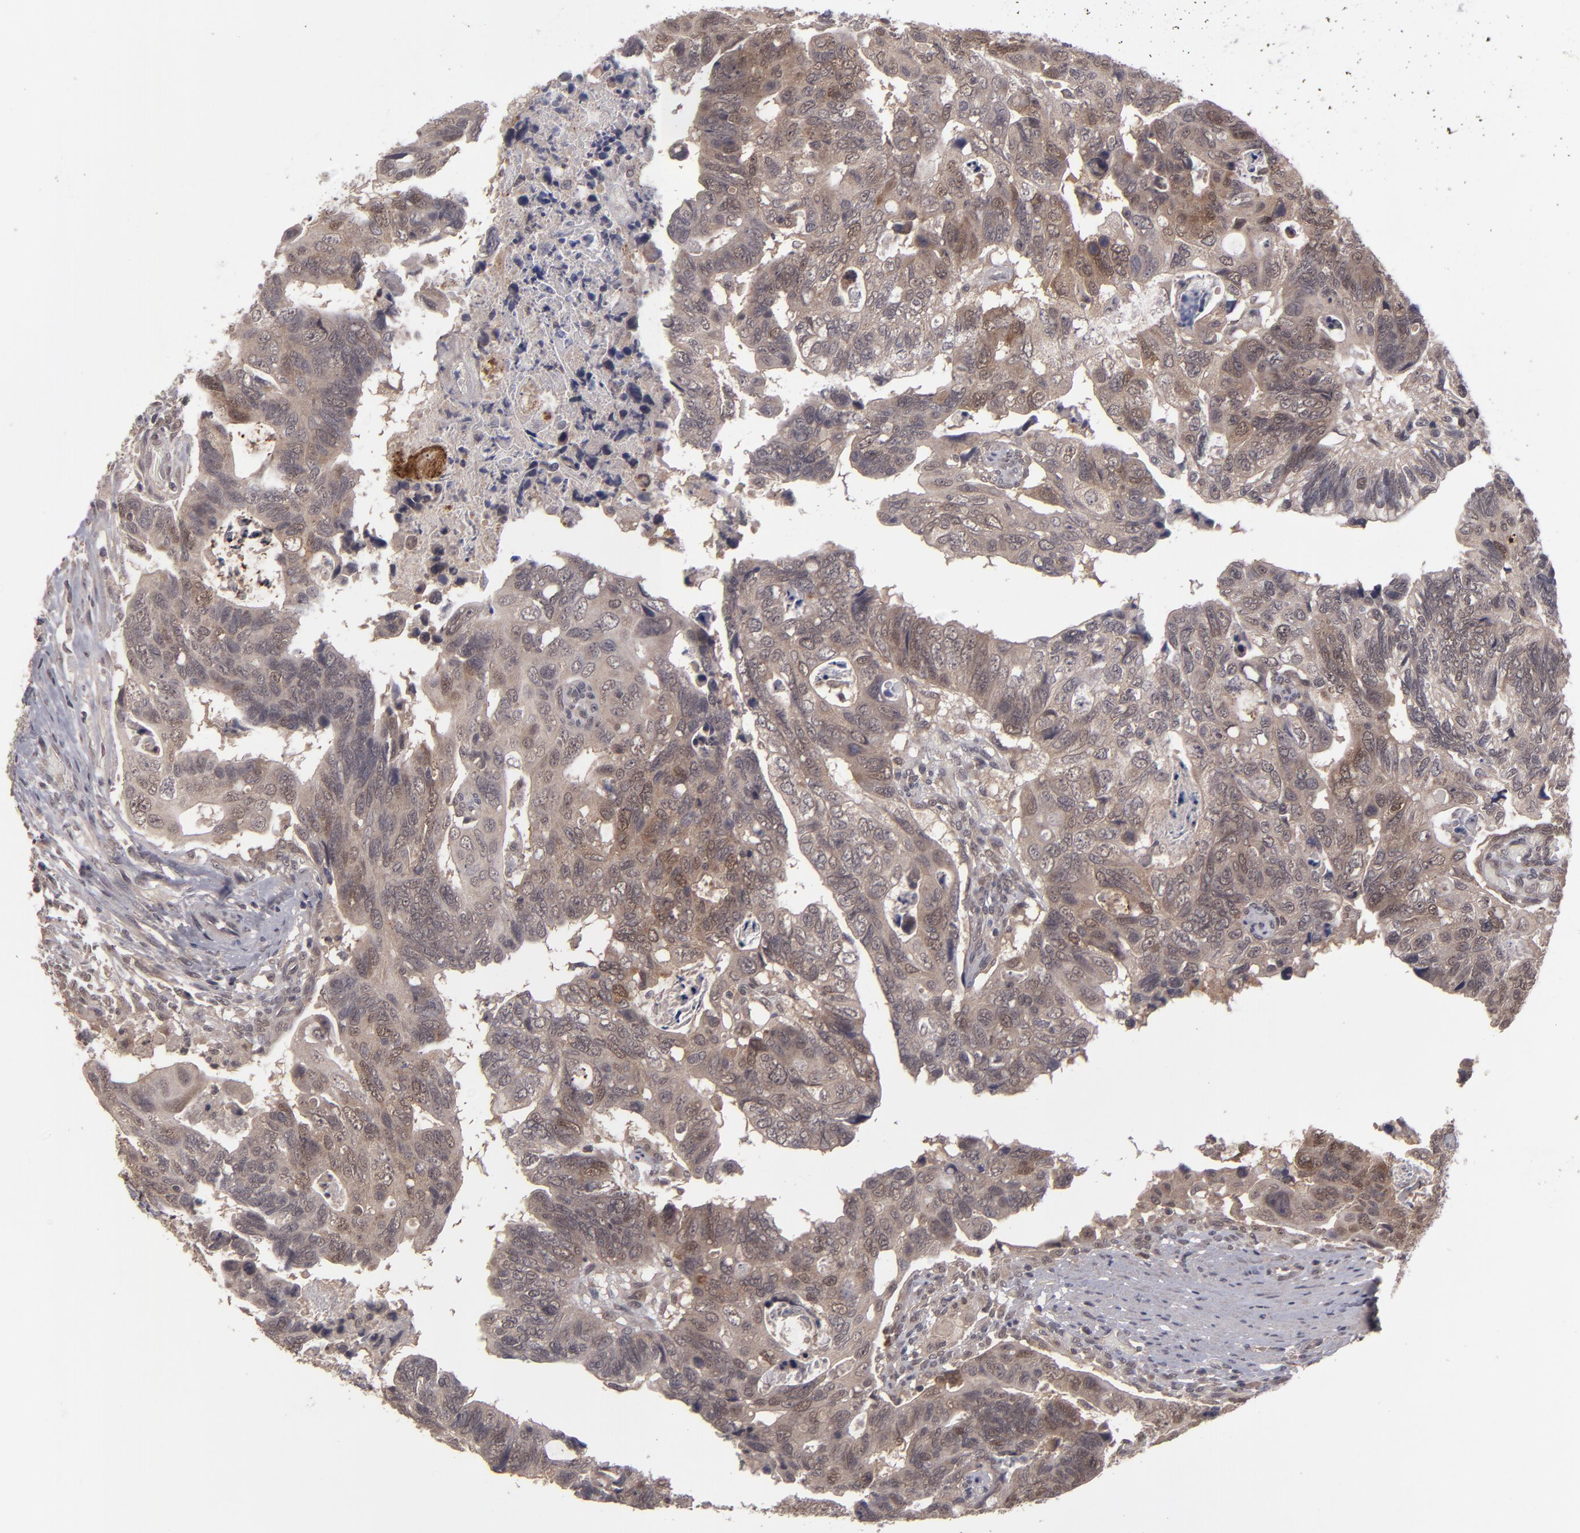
{"staining": {"intensity": "moderate", "quantity": ">75%", "location": "cytoplasmic/membranous"}, "tissue": "colorectal cancer", "cell_type": "Tumor cells", "image_type": "cancer", "snomed": [{"axis": "morphology", "description": "Adenocarcinoma, NOS"}, {"axis": "topography", "description": "Rectum"}], "caption": "Adenocarcinoma (colorectal) stained for a protein displays moderate cytoplasmic/membranous positivity in tumor cells. (IHC, brightfield microscopy, high magnification).", "gene": "TYMS", "patient": {"sex": "male", "age": 53}}